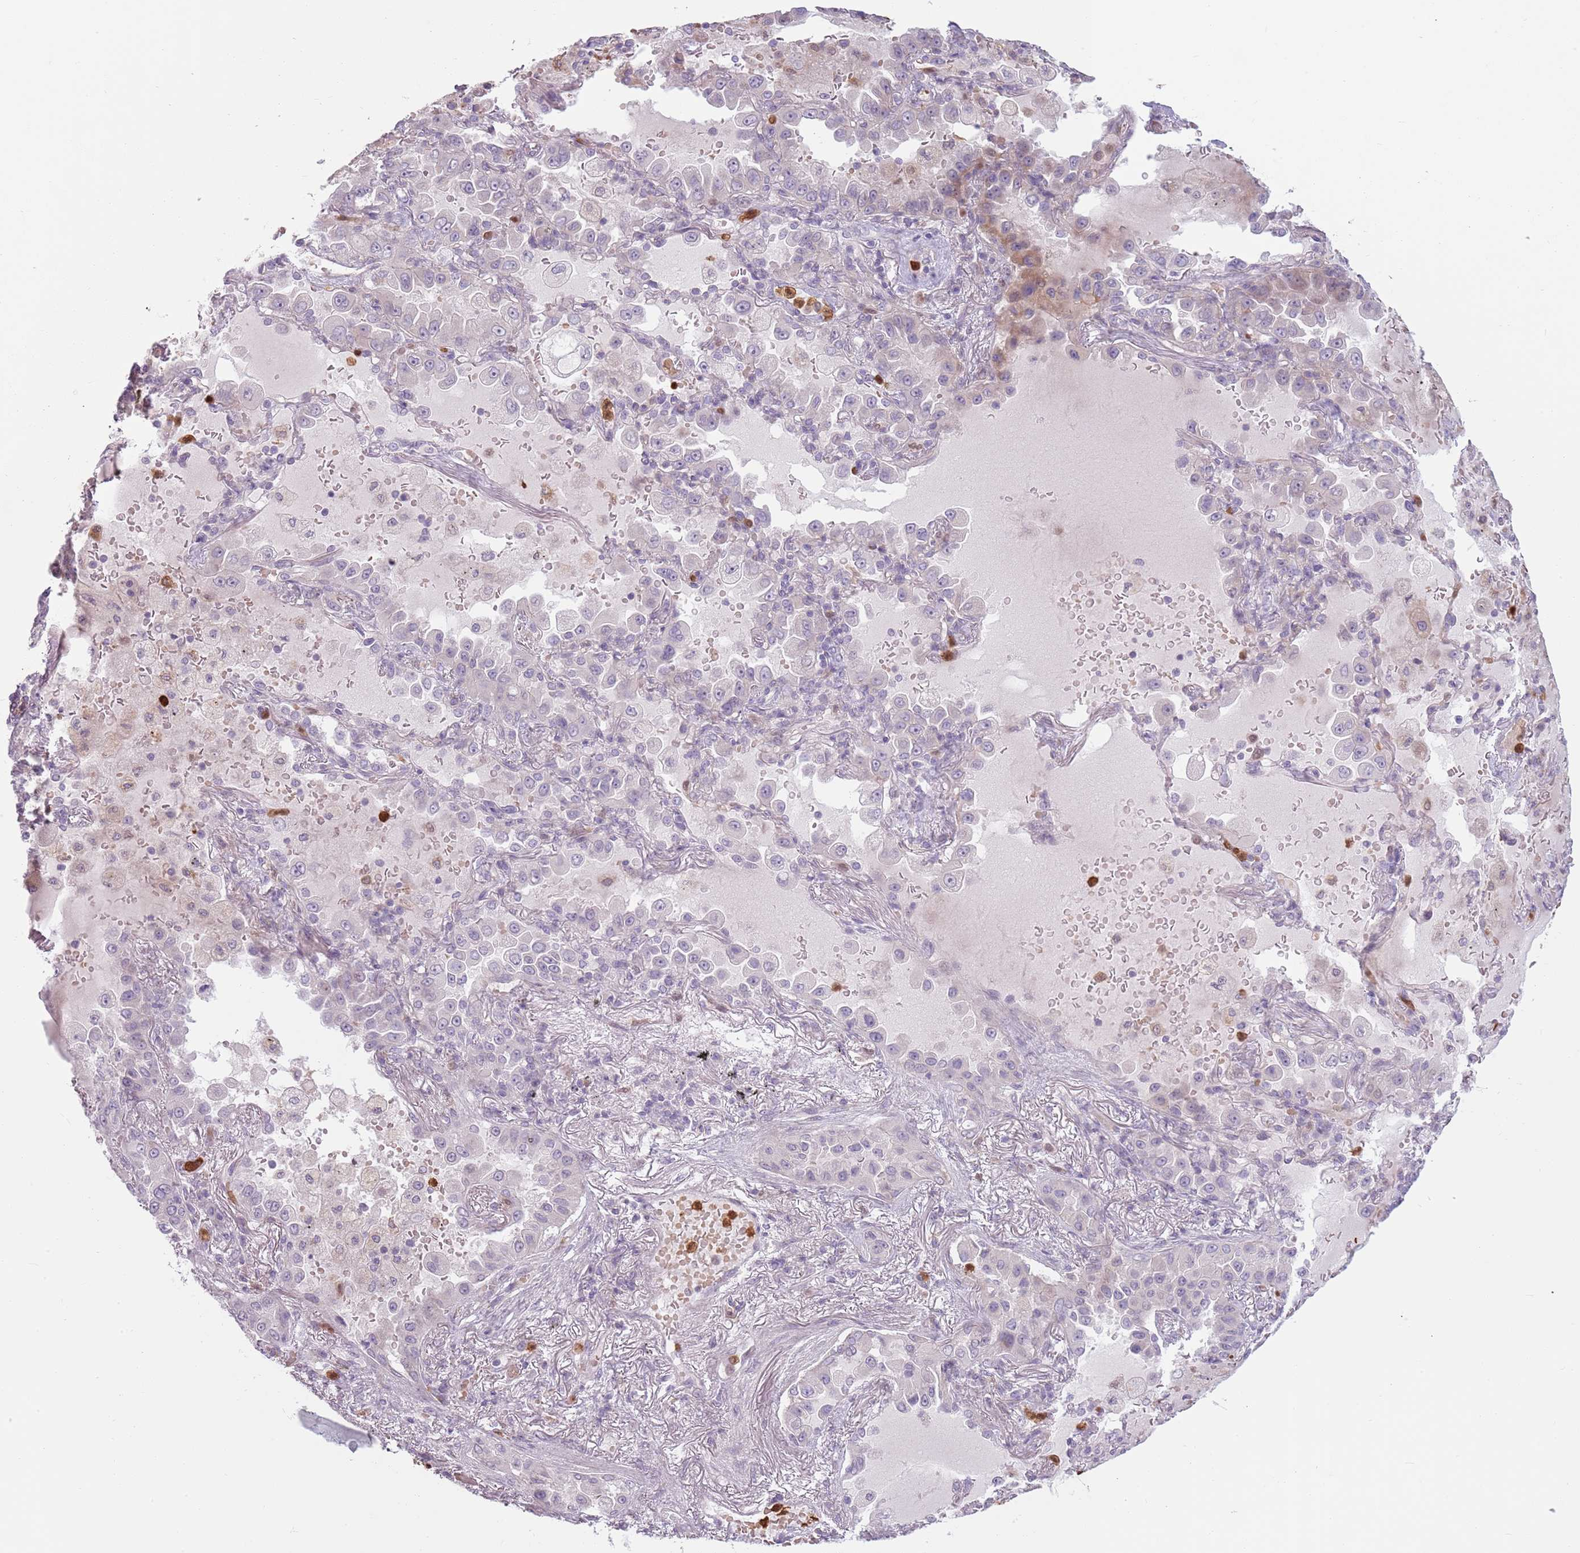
{"staining": {"intensity": "negative", "quantity": "none", "location": "none"}, "tissue": "lung cancer", "cell_type": "Tumor cells", "image_type": "cancer", "snomed": [{"axis": "morphology", "description": "Squamous cell carcinoma, NOS"}, {"axis": "topography", "description": "Lung"}], "caption": "DAB (3,3'-diaminobenzidine) immunohistochemical staining of squamous cell carcinoma (lung) demonstrates no significant staining in tumor cells.", "gene": "SPAG4", "patient": {"sex": "male", "age": 74}}